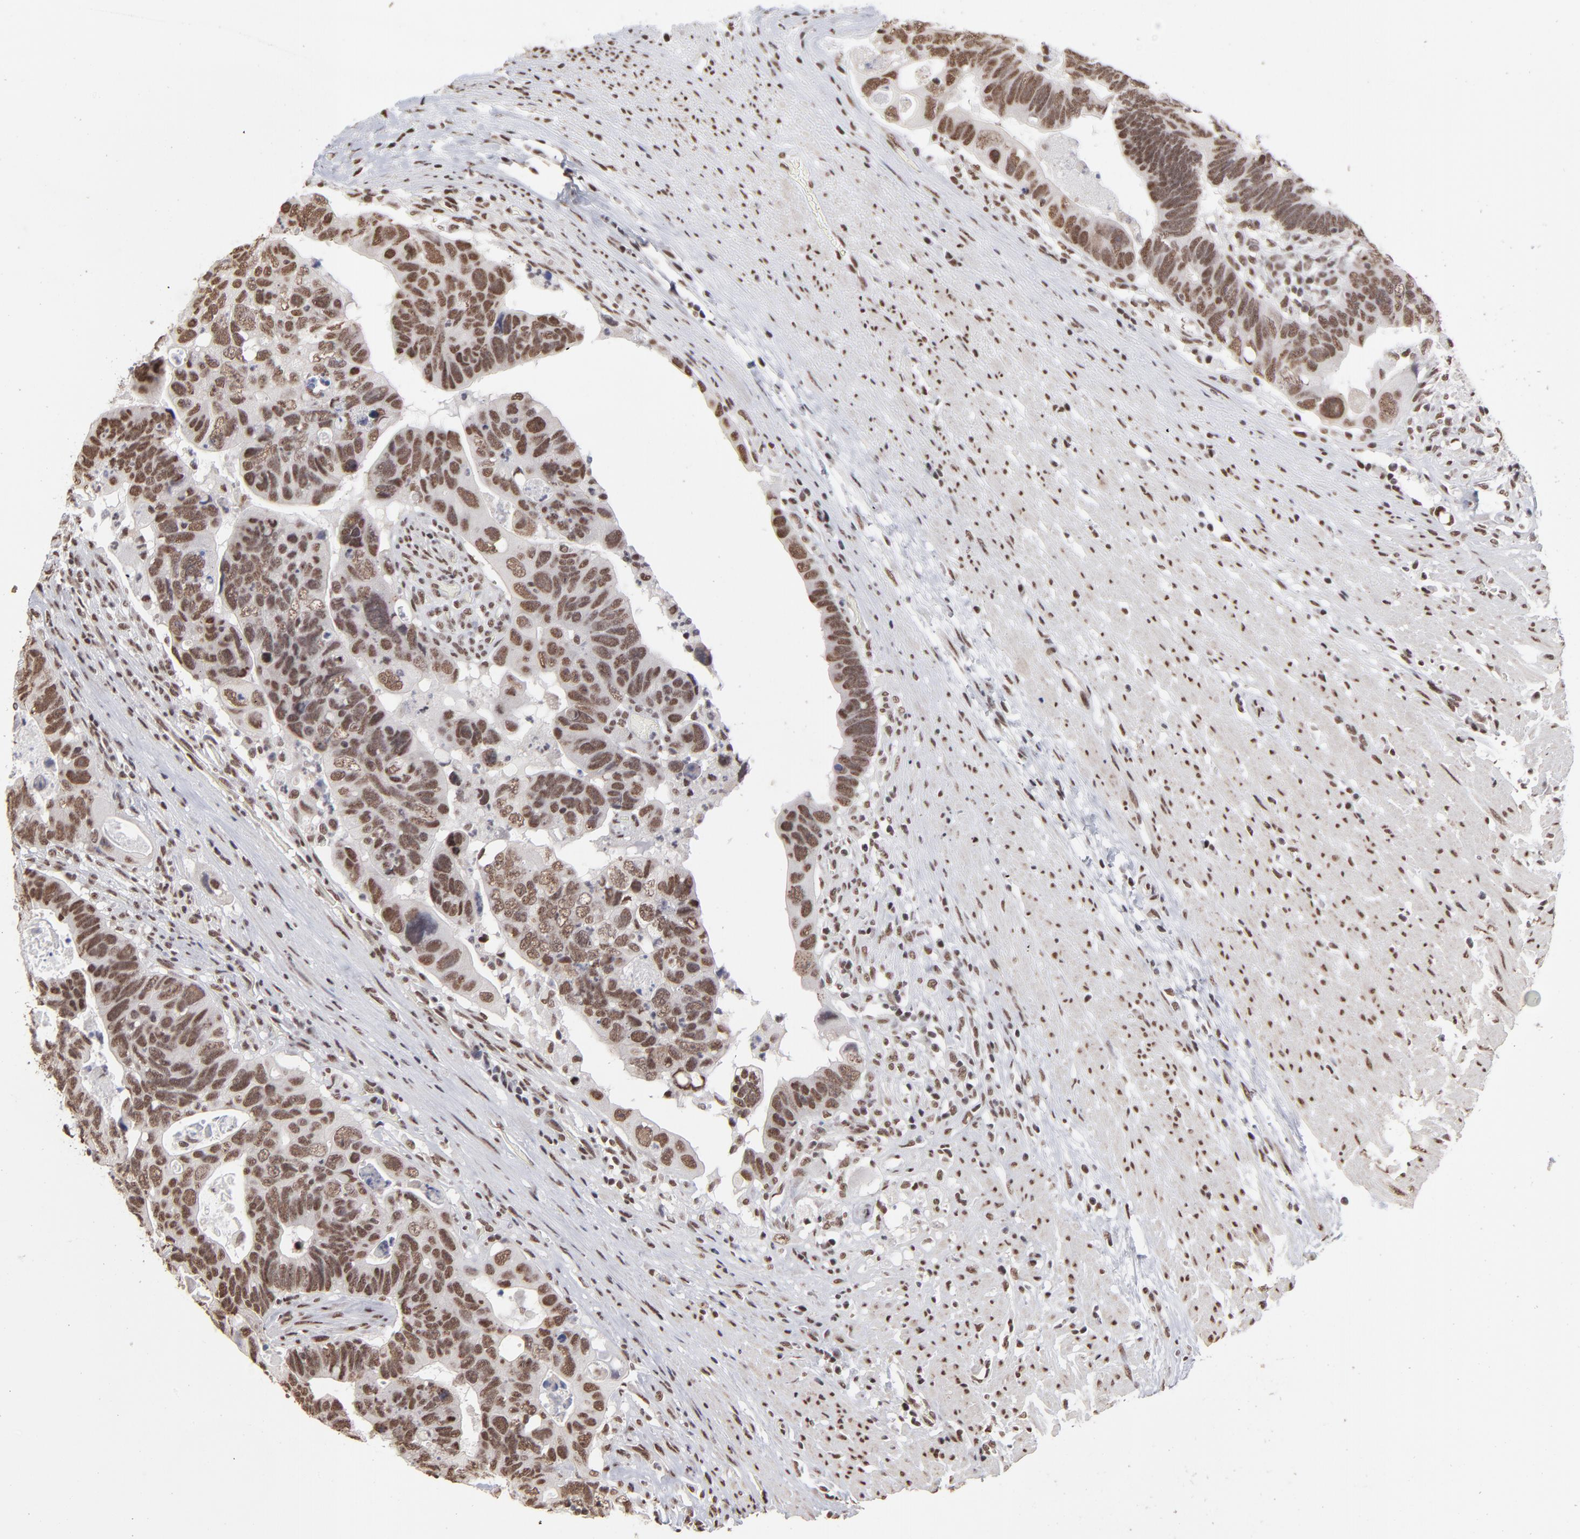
{"staining": {"intensity": "strong", "quantity": ">75%", "location": "nuclear"}, "tissue": "colorectal cancer", "cell_type": "Tumor cells", "image_type": "cancer", "snomed": [{"axis": "morphology", "description": "Adenocarcinoma, NOS"}, {"axis": "topography", "description": "Rectum"}], "caption": "Protein expression analysis of colorectal adenocarcinoma shows strong nuclear expression in about >75% of tumor cells. (DAB (3,3'-diaminobenzidine) IHC, brown staining for protein, blue staining for nuclei).", "gene": "ZNF3", "patient": {"sex": "male", "age": 53}}